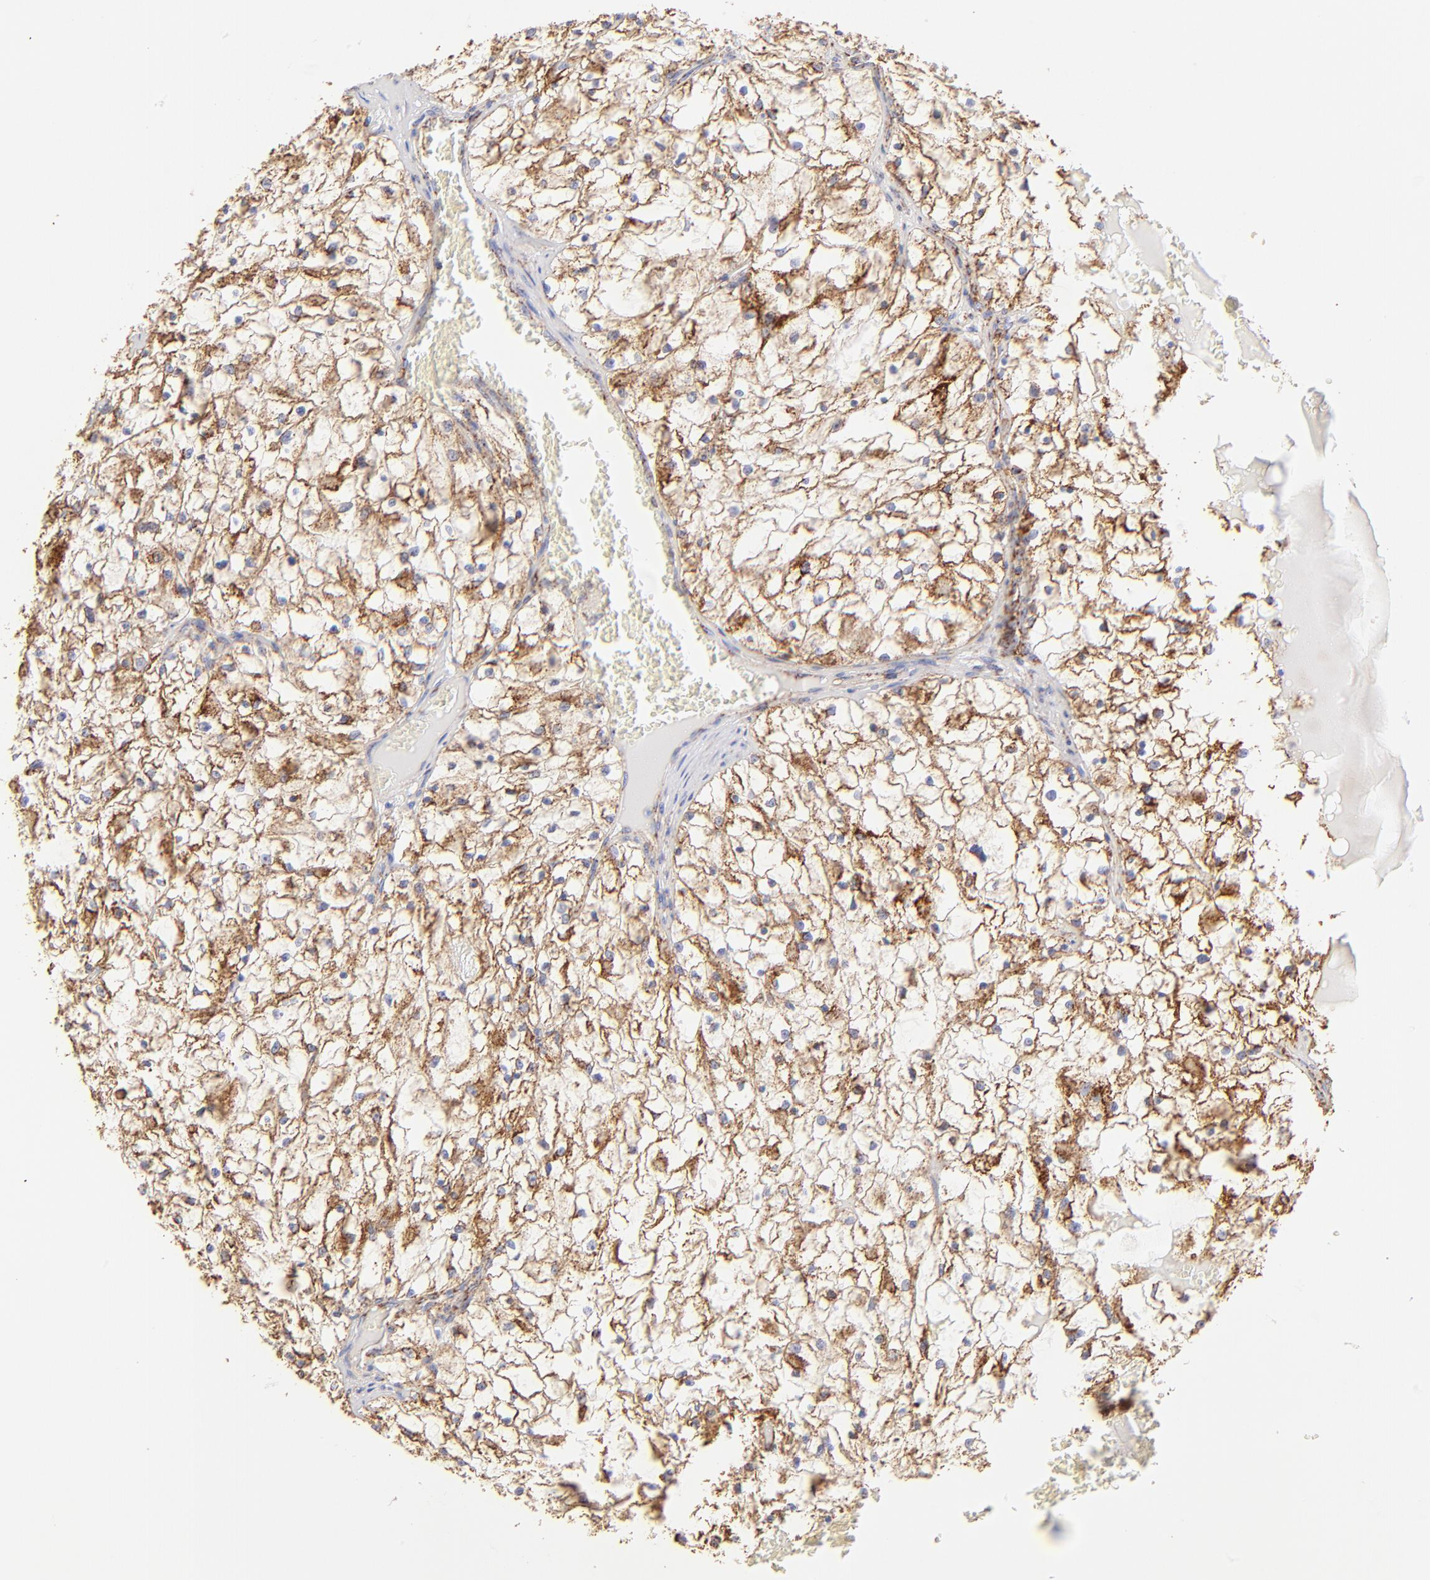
{"staining": {"intensity": "moderate", "quantity": "25%-75%", "location": "cytoplasmic/membranous"}, "tissue": "renal cancer", "cell_type": "Tumor cells", "image_type": "cancer", "snomed": [{"axis": "morphology", "description": "Adenocarcinoma, NOS"}, {"axis": "topography", "description": "Kidney"}], "caption": "Tumor cells reveal medium levels of moderate cytoplasmic/membranous expression in approximately 25%-75% of cells in renal cancer (adenocarcinoma). (brown staining indicates protein expression, while blue staining denotes nuclei).", "gene": "ECH1", "patient": {"sex": "male", "age": 61}}